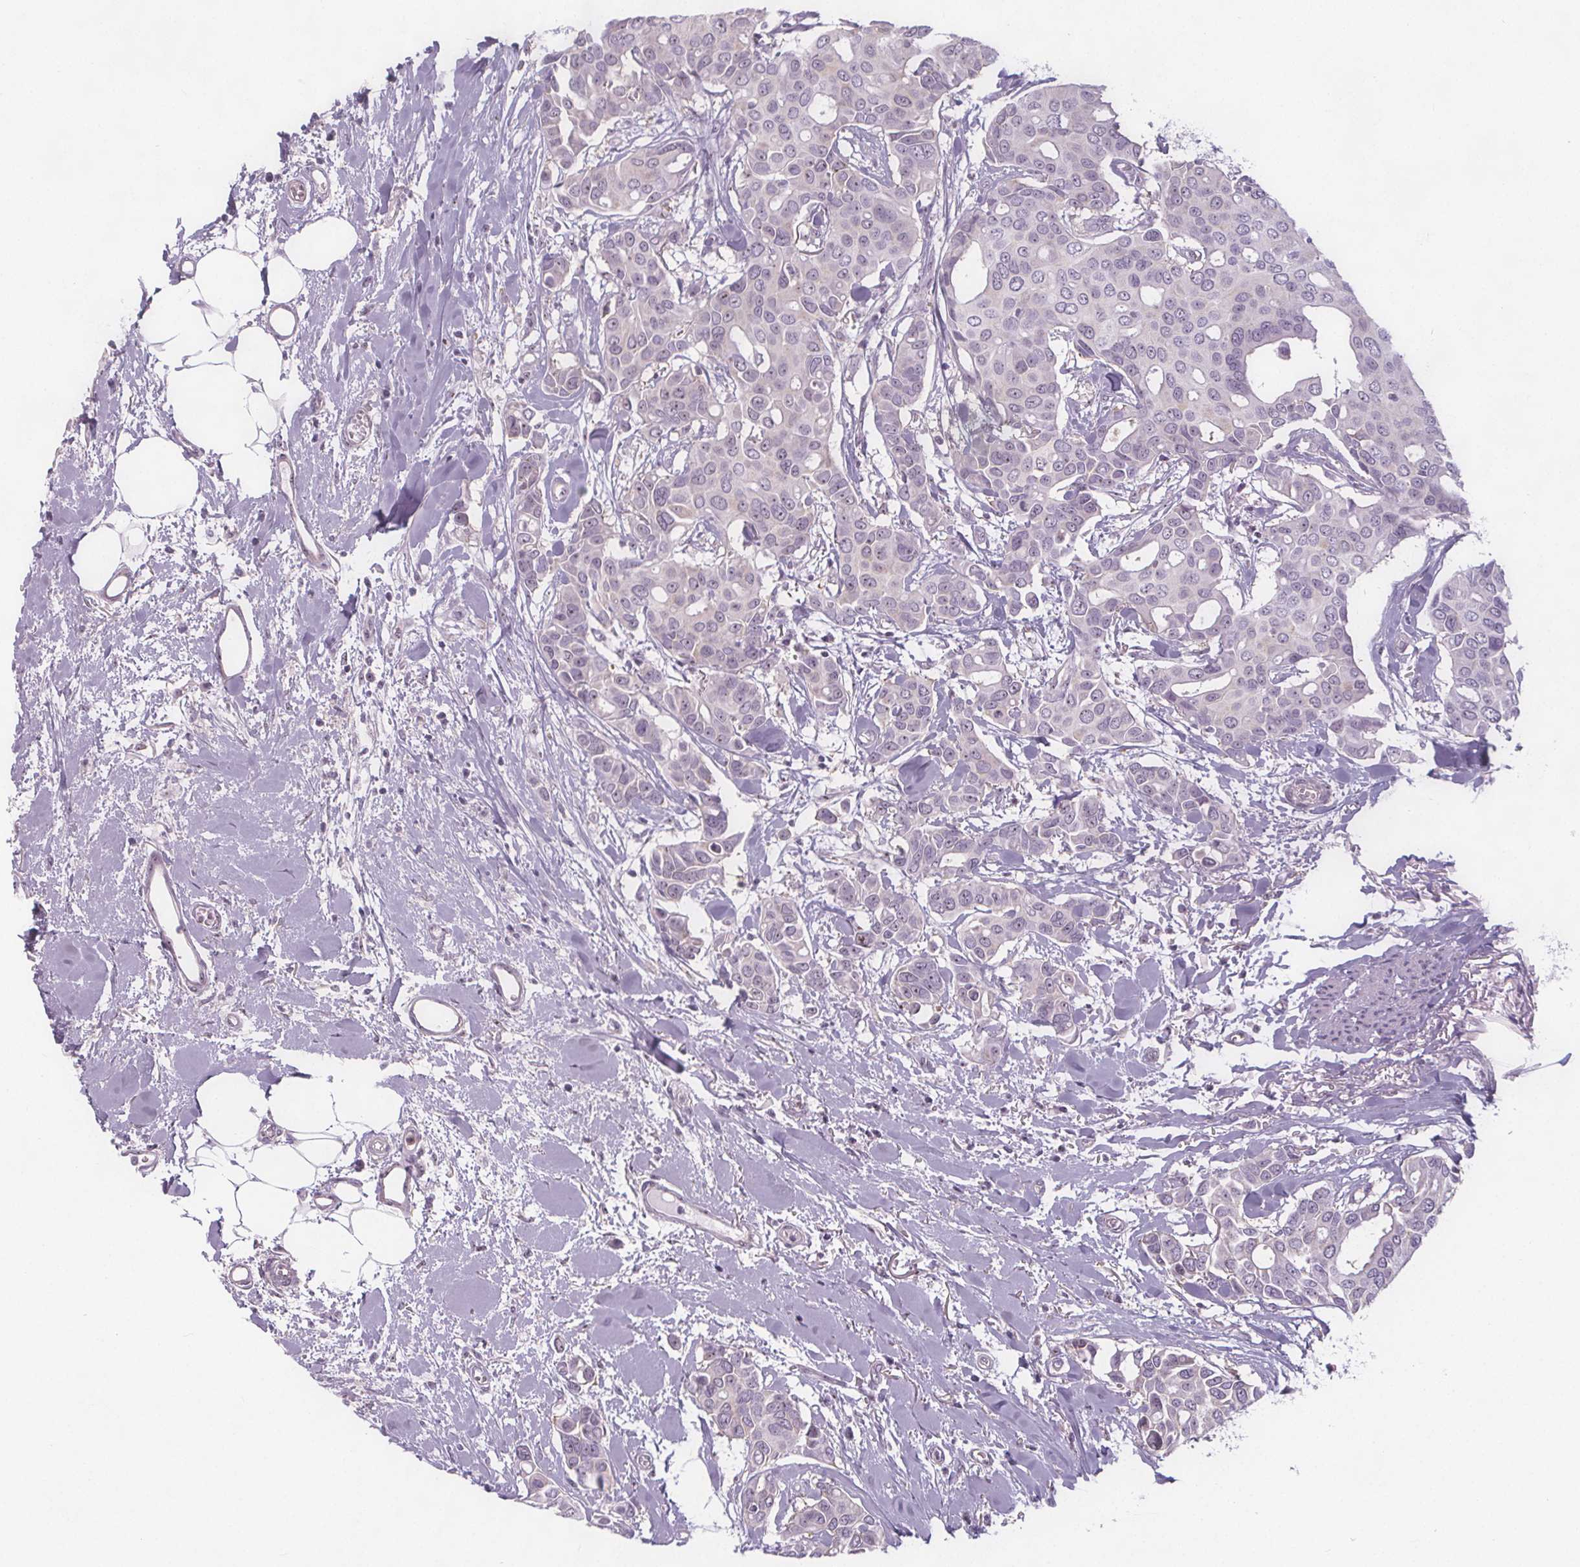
{"staining": {"intensity": "weak", "quantity": "<25%", "location": "nuclear"}, "tissue": "breast cancer", "cell_type": "Tumor cells", "image_type": "cancer", "snomed": [{"axis": "morphology", "description": "Duct carcinoma"}, {"axis": "topography", "description": "Breast"}], "caption": "An IHC micrograph of breast cancer is shown. There is no staining in tumor cells of breast cancer. (DAB (3,3'-diaminobenzidine) immunohistochemistry visualized using brightfield microscopy, high magnification).", "gene": "NOLC1", "patient": {"sex": "female", "age": 54}}